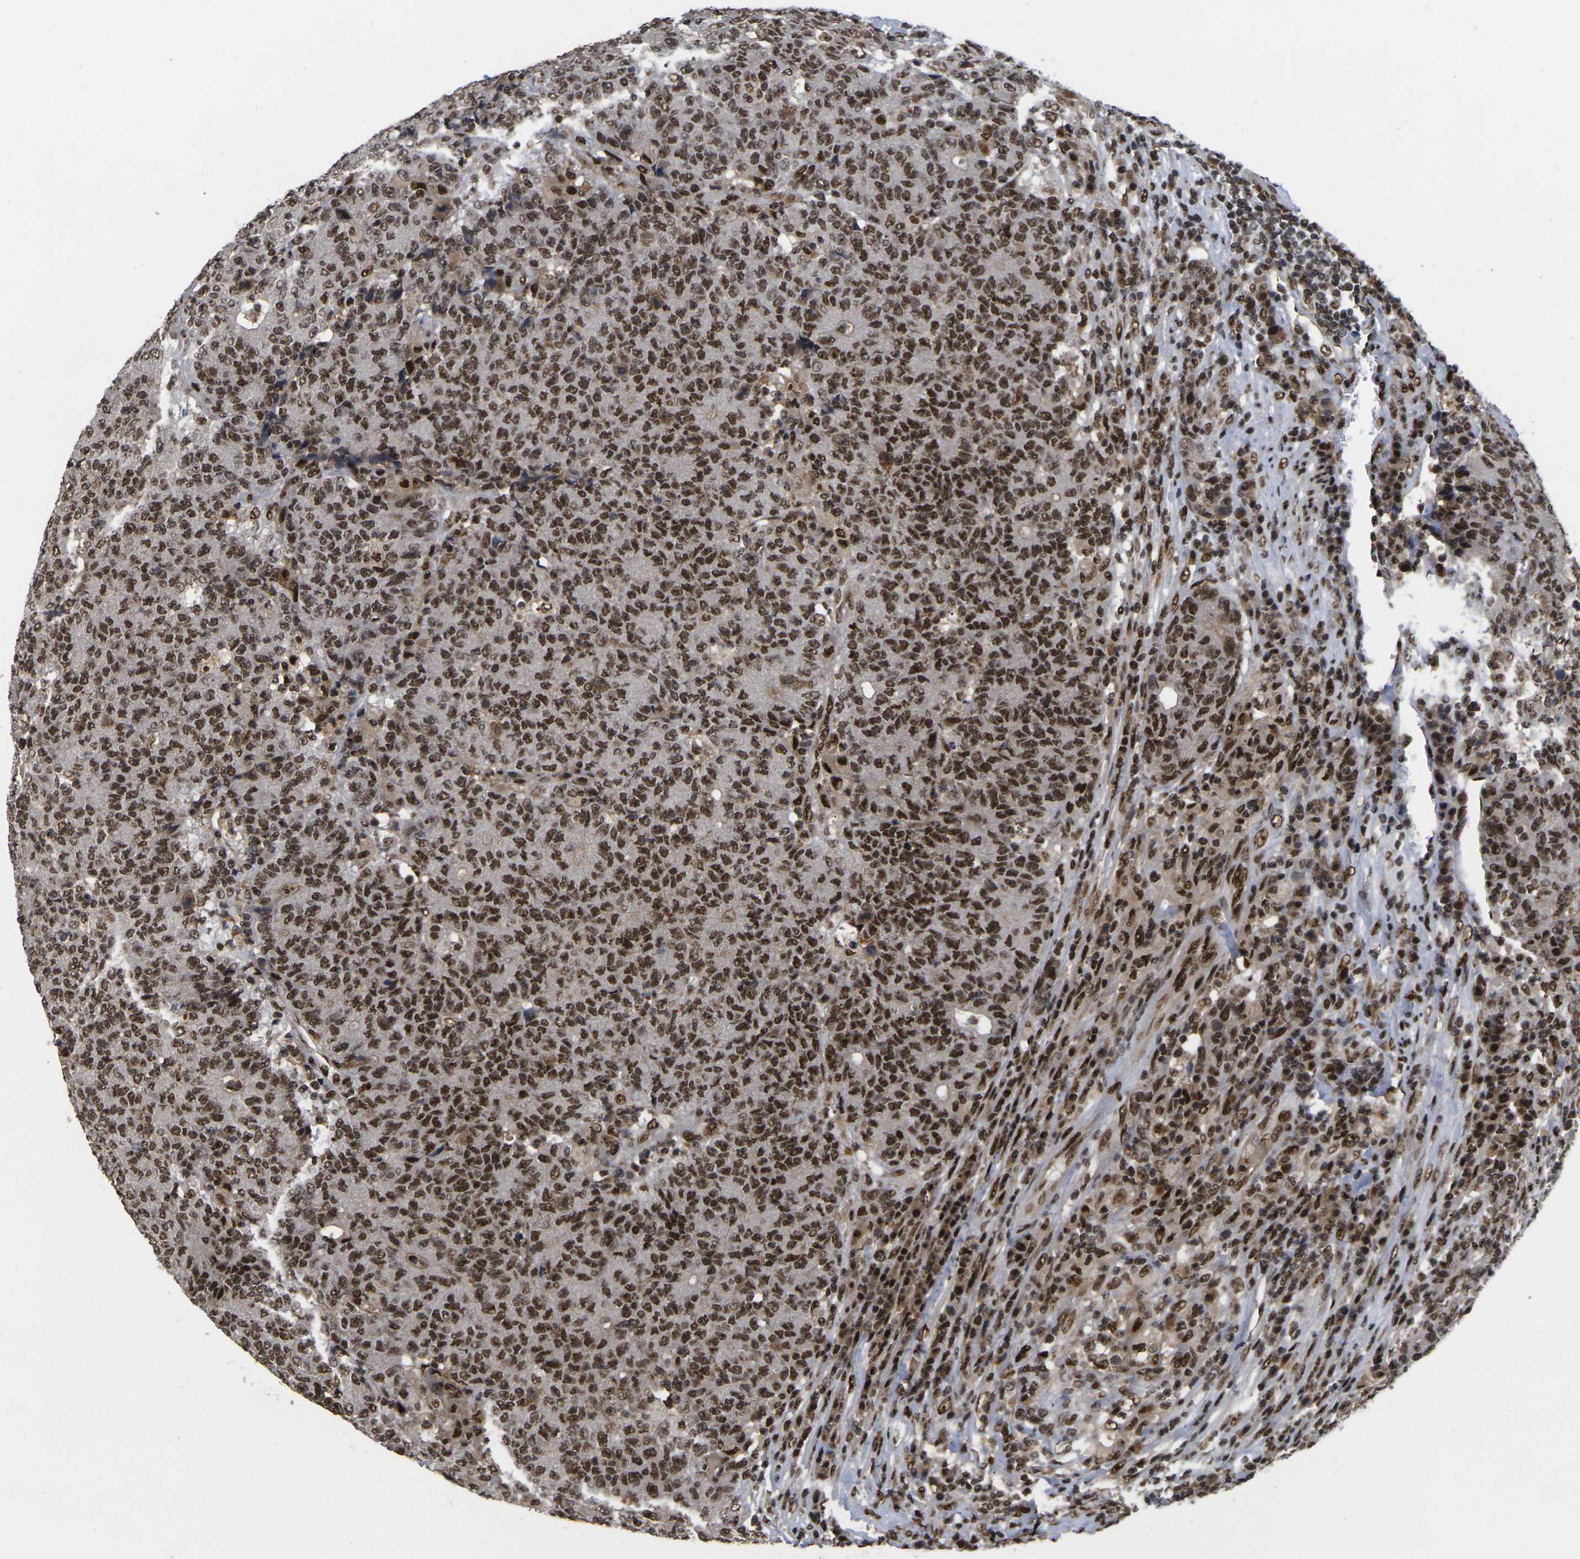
{"staining": {"intensity": "strong", "quantity": ">75%", "location": "nuclear"}, "tissue": "colorectal cancer", "cell_type": "Tumor cells", "image_type": "cancer", "snomed": [{"axis": "morphology", "description": "Normal tissue, NOS"}, {"axis": "morphology", "description": "Adenocarcinoma, NOS"}, {"axis": "topography", "description": "Colon"}], "caption": "This photomicrograph demonstrates immunohistochemistry (IHC) staining of colorectal cancer, with high strong nuclear staining in approximately >75% of tumor cells.", "gene": "GTF2E1", "patient": {"sex": "female", "age": 75}}